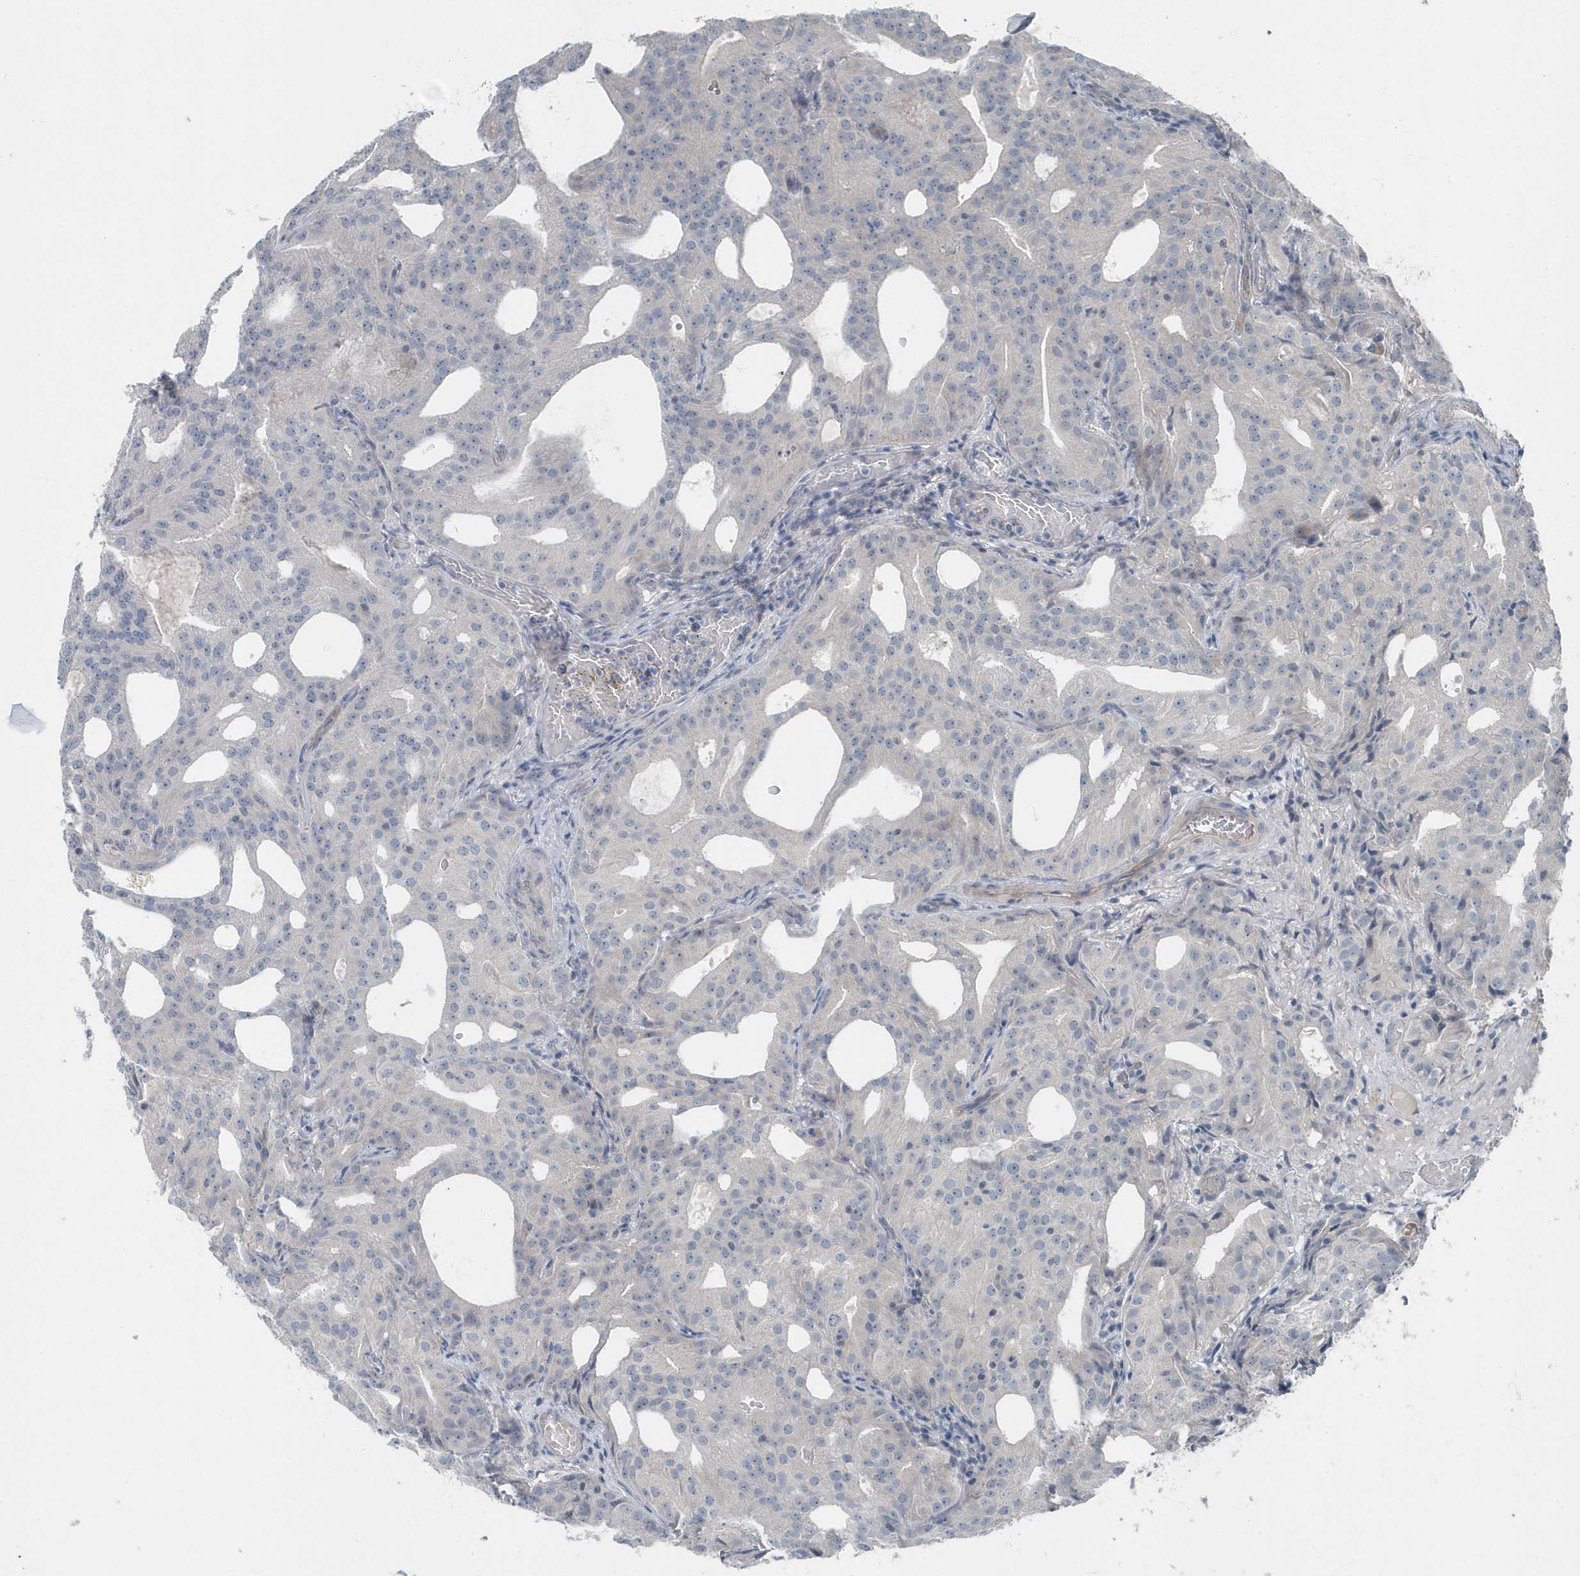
{"staining": {"intensity": "negative", "quantity": "none", "location": "none"}, "tissue": "prostate cancer", "cell_type": "Tumor cells", "image_type": "cancer", "snomed": [{"axis": "morphology", "description": "Adenocarcinoma, Medium grade"}, {"axis": "topography", "description": "Prostate"}], "caption": "Immunohistochemistry (IHC) of human prostate cancer (medium-grade adenocarcinoma) shows no positivity in tumor cells. The staining was performed using DAB to visualize the protein expression in brown, while the nuclei were stained in blue with hematoxylin (Magnification: 20x).", "gene": "MCC", "patient": {"sex": "male", "age": 88}}